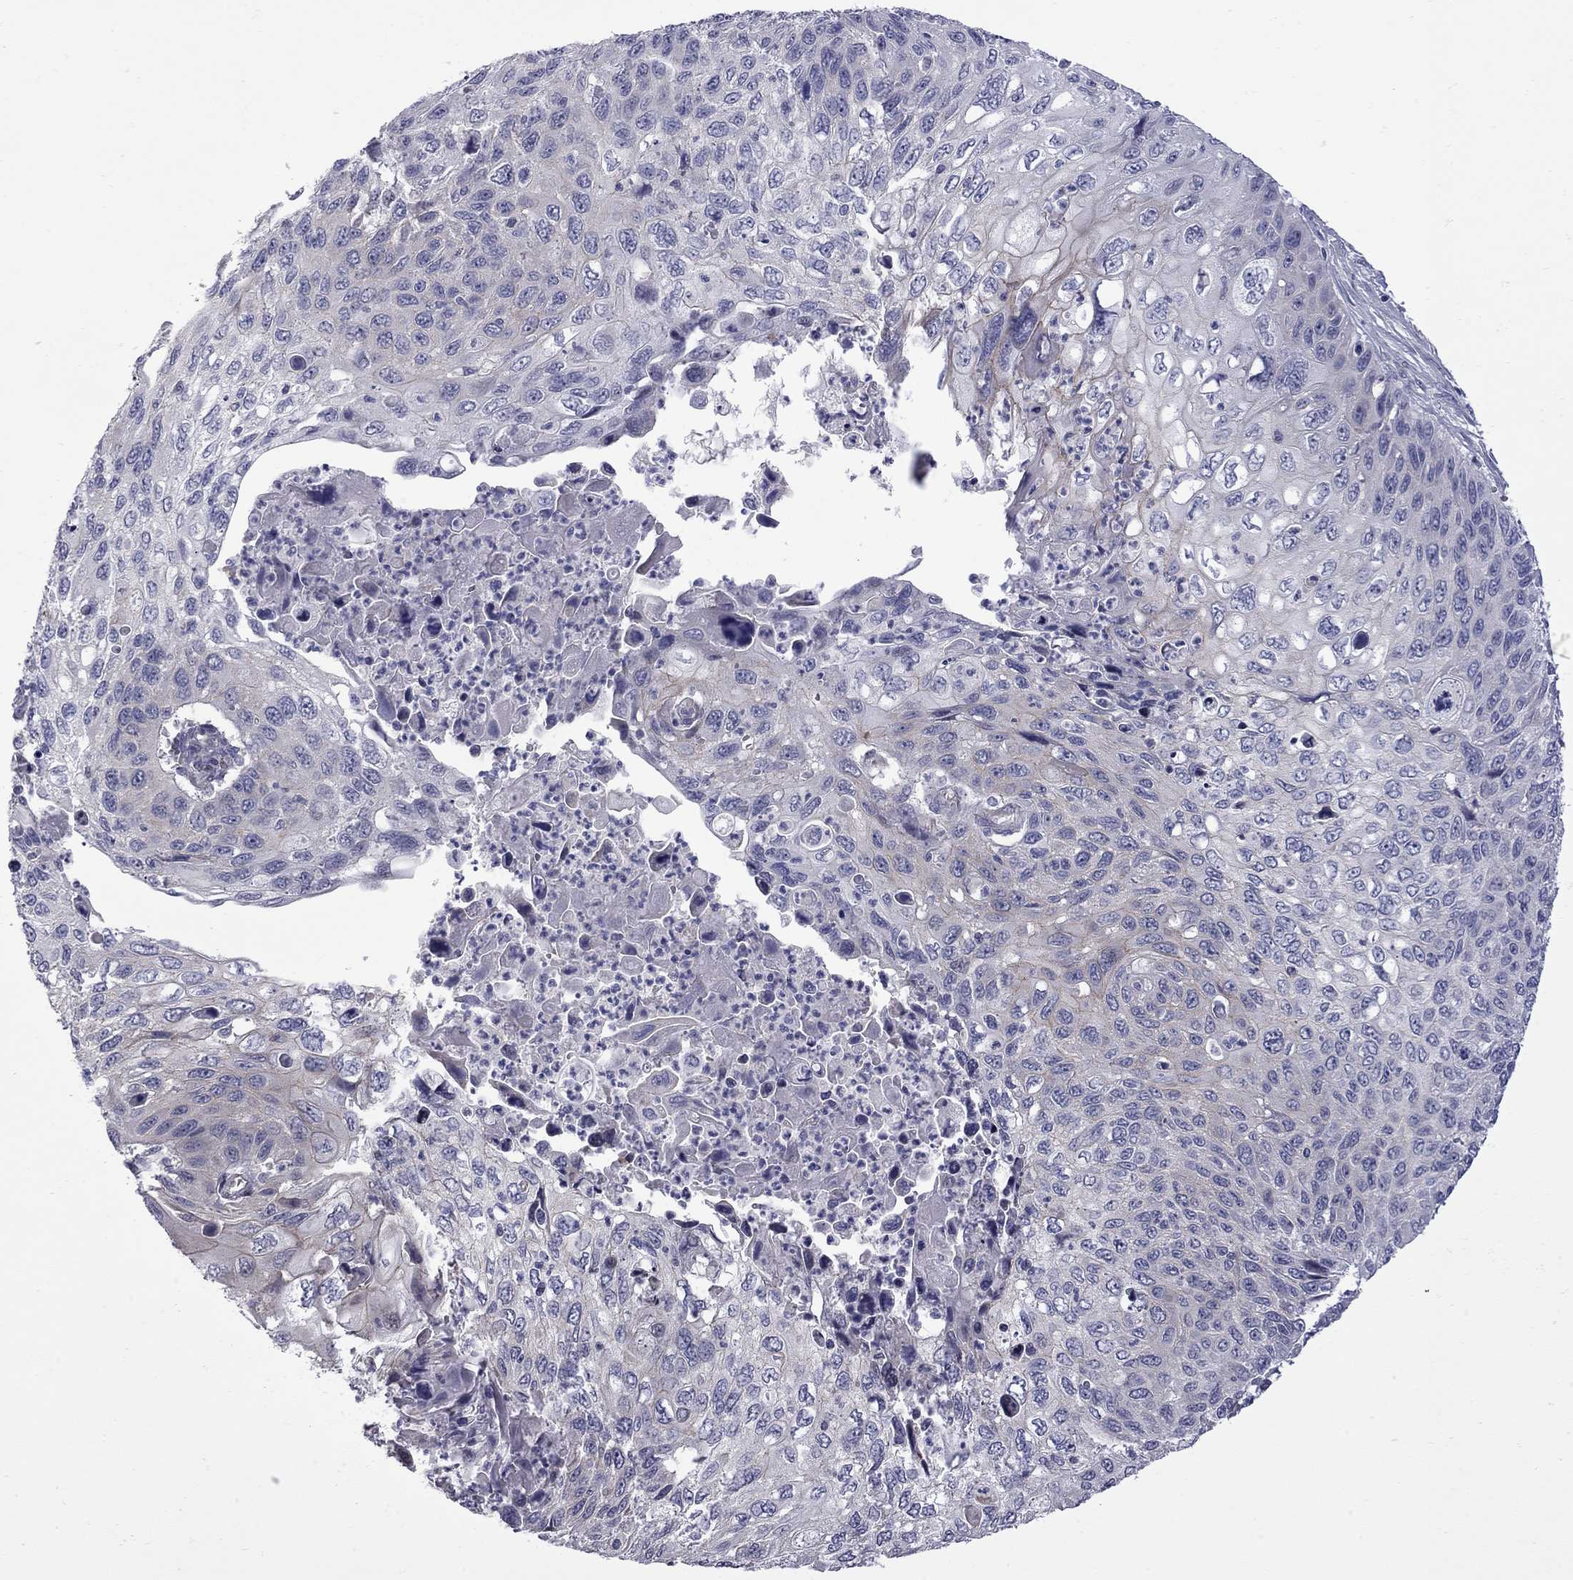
{"staining": {"intensity": "weak", "quantity": "25%-75%", "location": "cytoplasmic/membranous"}, "tissue": "cervical cancer", "cell_type": "Tumor cells", "image_type": "cancer", "snomed": [{"axis": "morphology", "description": "Squamous cell carcinoma, NOS"}, {"axis": "topography", "description": "Cervix"}], "caption": "About 25%-75% of tumor cells in human cervical cancer (squamous cell carcinoma) reveal weak cytoplasmic/membranous protein positivity as visualized by brown immunohistochemical staining.", "gene": "NRARP", "patient": {"sex": "female", "age": 70}}